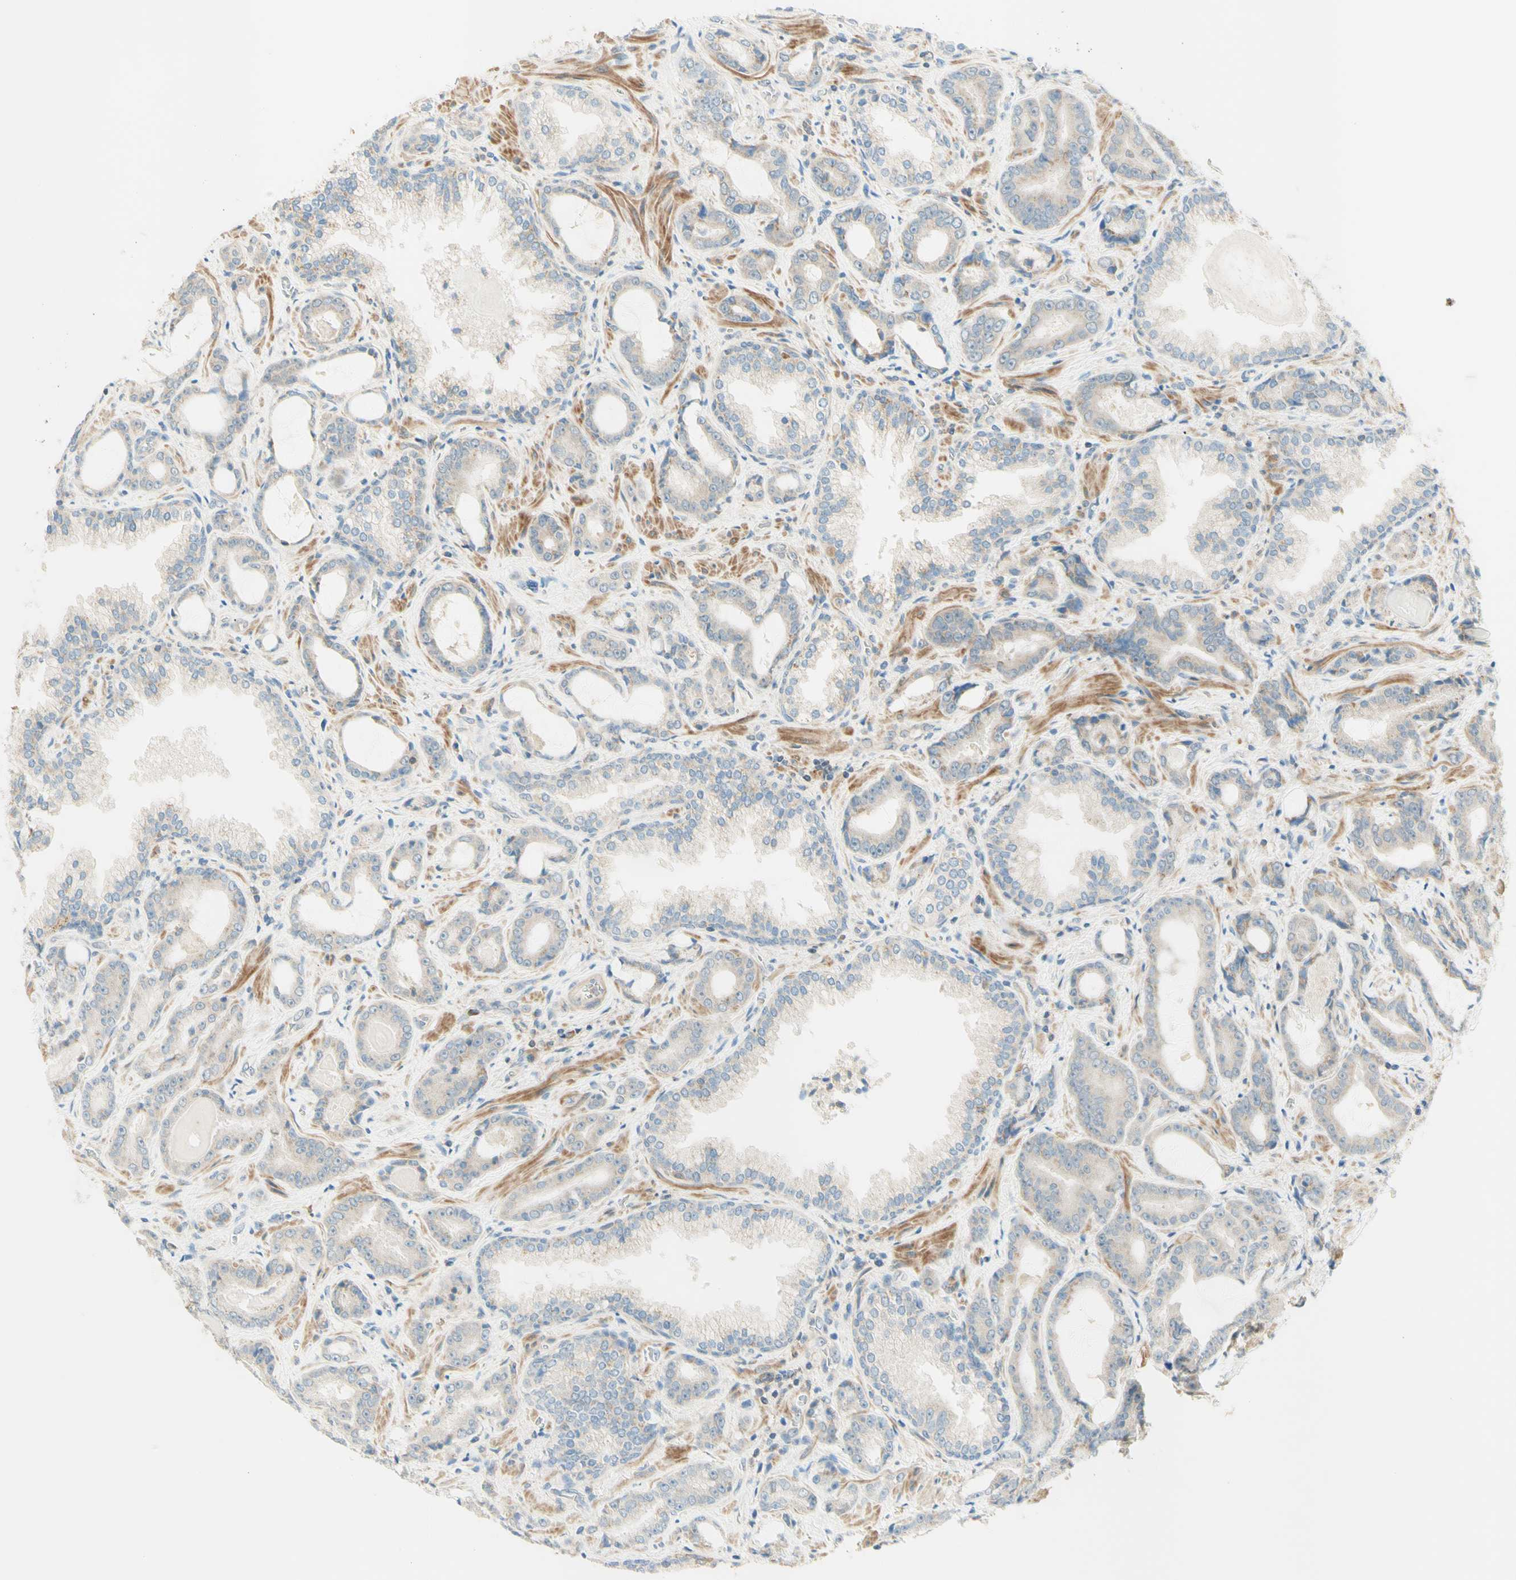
{"staining": {"intensity": "weak", "quantity": ">75%", "location": "cytoplasmic/membranous"}, "tissue": "prostate cancer", "cell_type": "Tumor cells", "image_type": "cancer", "snomed": [{"axis": "morphology", "description": "Adenocarcinoma, Low grade"}, {"axis": "topography", "description": "Prostate"}], "caption": "IHC image of neoplastic tissue: prostate cancer stained using immunohistochemistry (IHC) exhibits low levels of weak protein expression localized specifically in the cytoplasmic/membranous of tumor cells, appearing as a cytoplasmic/membranous brown color.", "gene": "PROM1", "patient": {"sex": "male", "age": 60}}